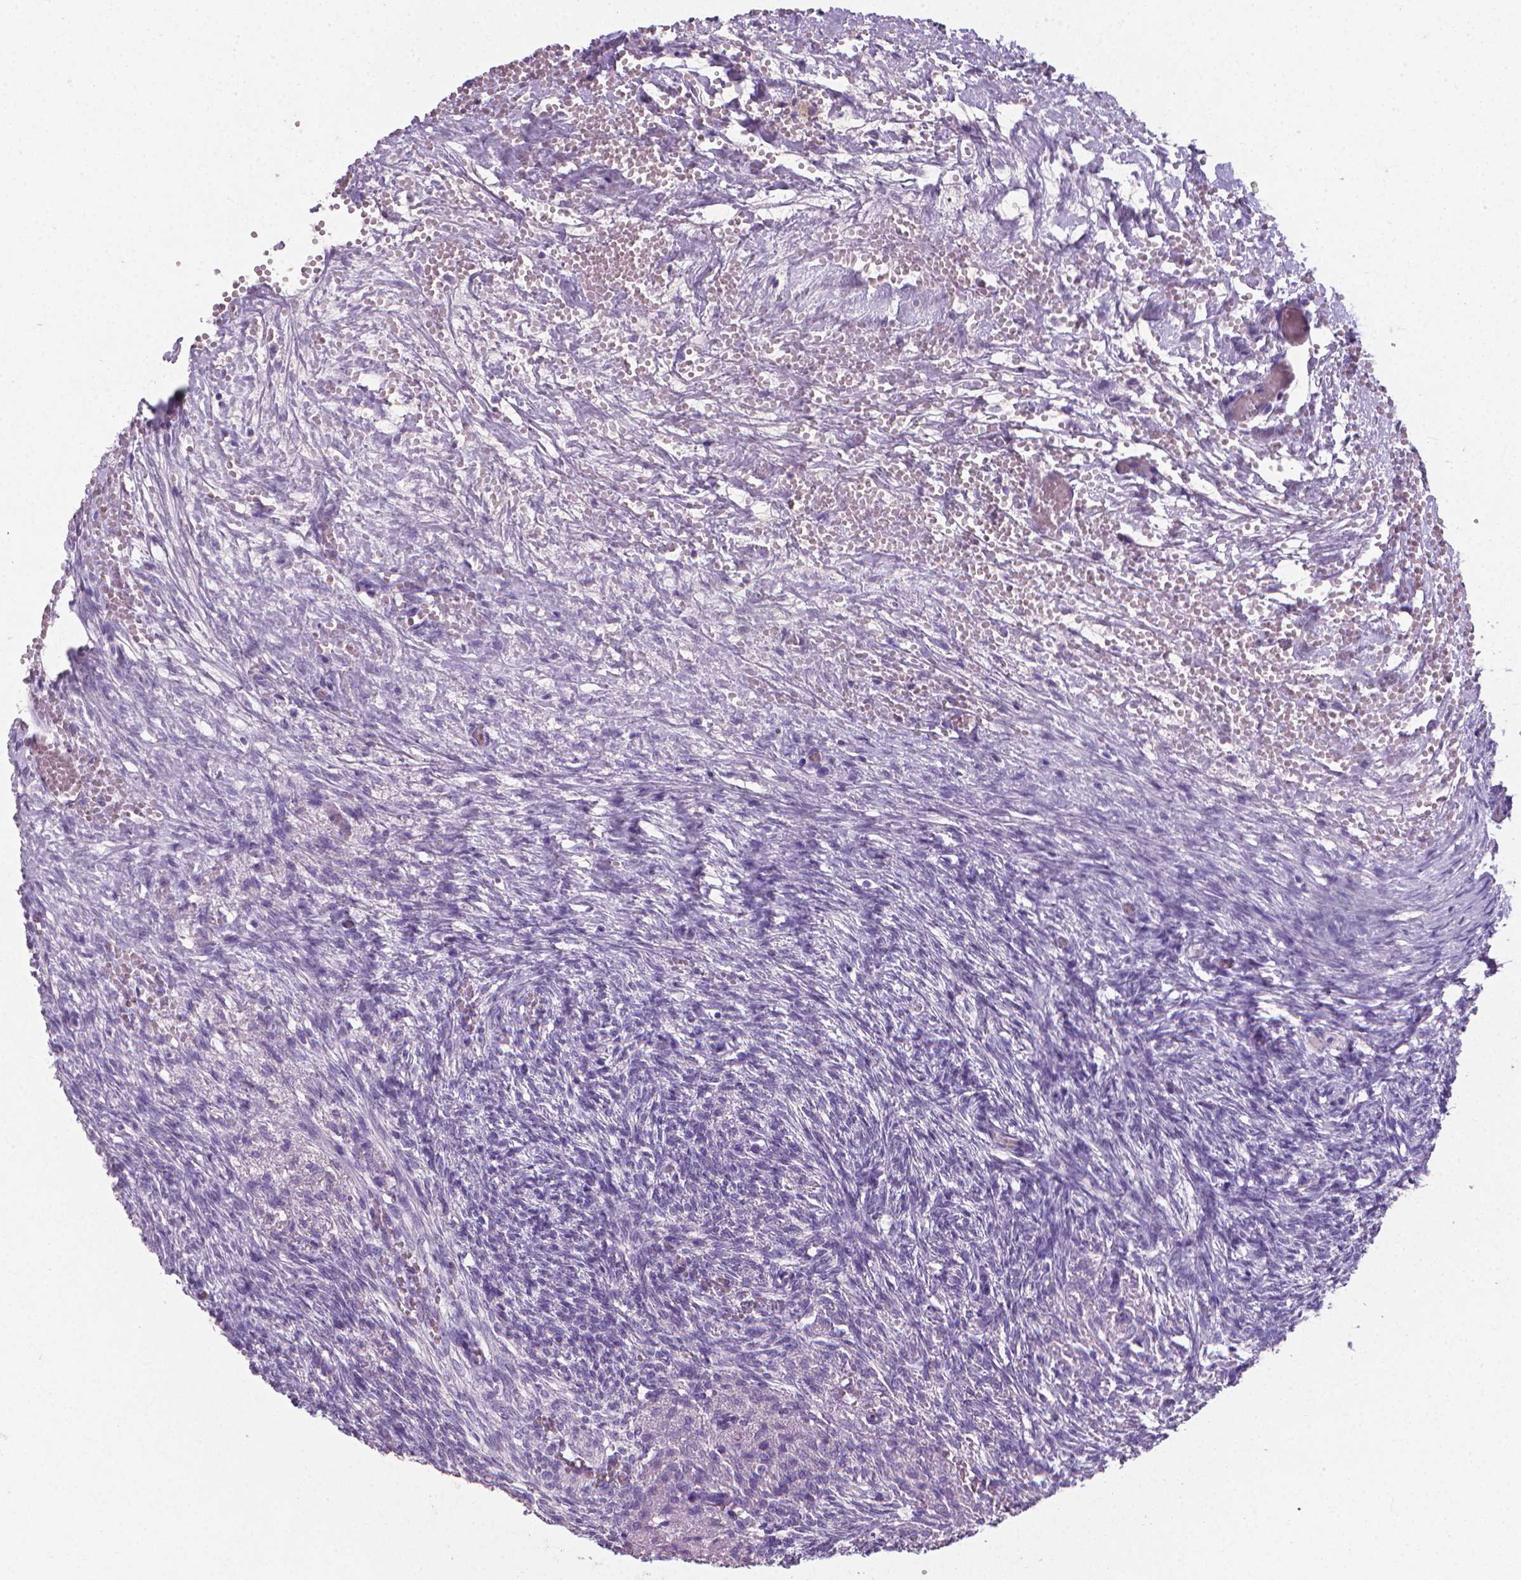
{"staining": {"intensity": "negative", "quantity": "none", "location": "none"}, "tissue": "ovary", "cell_type": "Follicle cells", "image_type": "normal", "snomed": [{"axis": "morphology", "description": "Normal tissue, NOS"}, {"axis": "topography", "description": "Ovary"}], "caption": "Follicle cells show no significant positivity in unremarkable ovary. Brightfield microscopy of immunohistochemistry (IHC) stained with DAB (3,3'-diaminobenzidine) (brown) and hematoxylin (blue), captured at high magnification.", "gene": "XPNPEP2", "patient": {"sex": "female", "age": 46}}